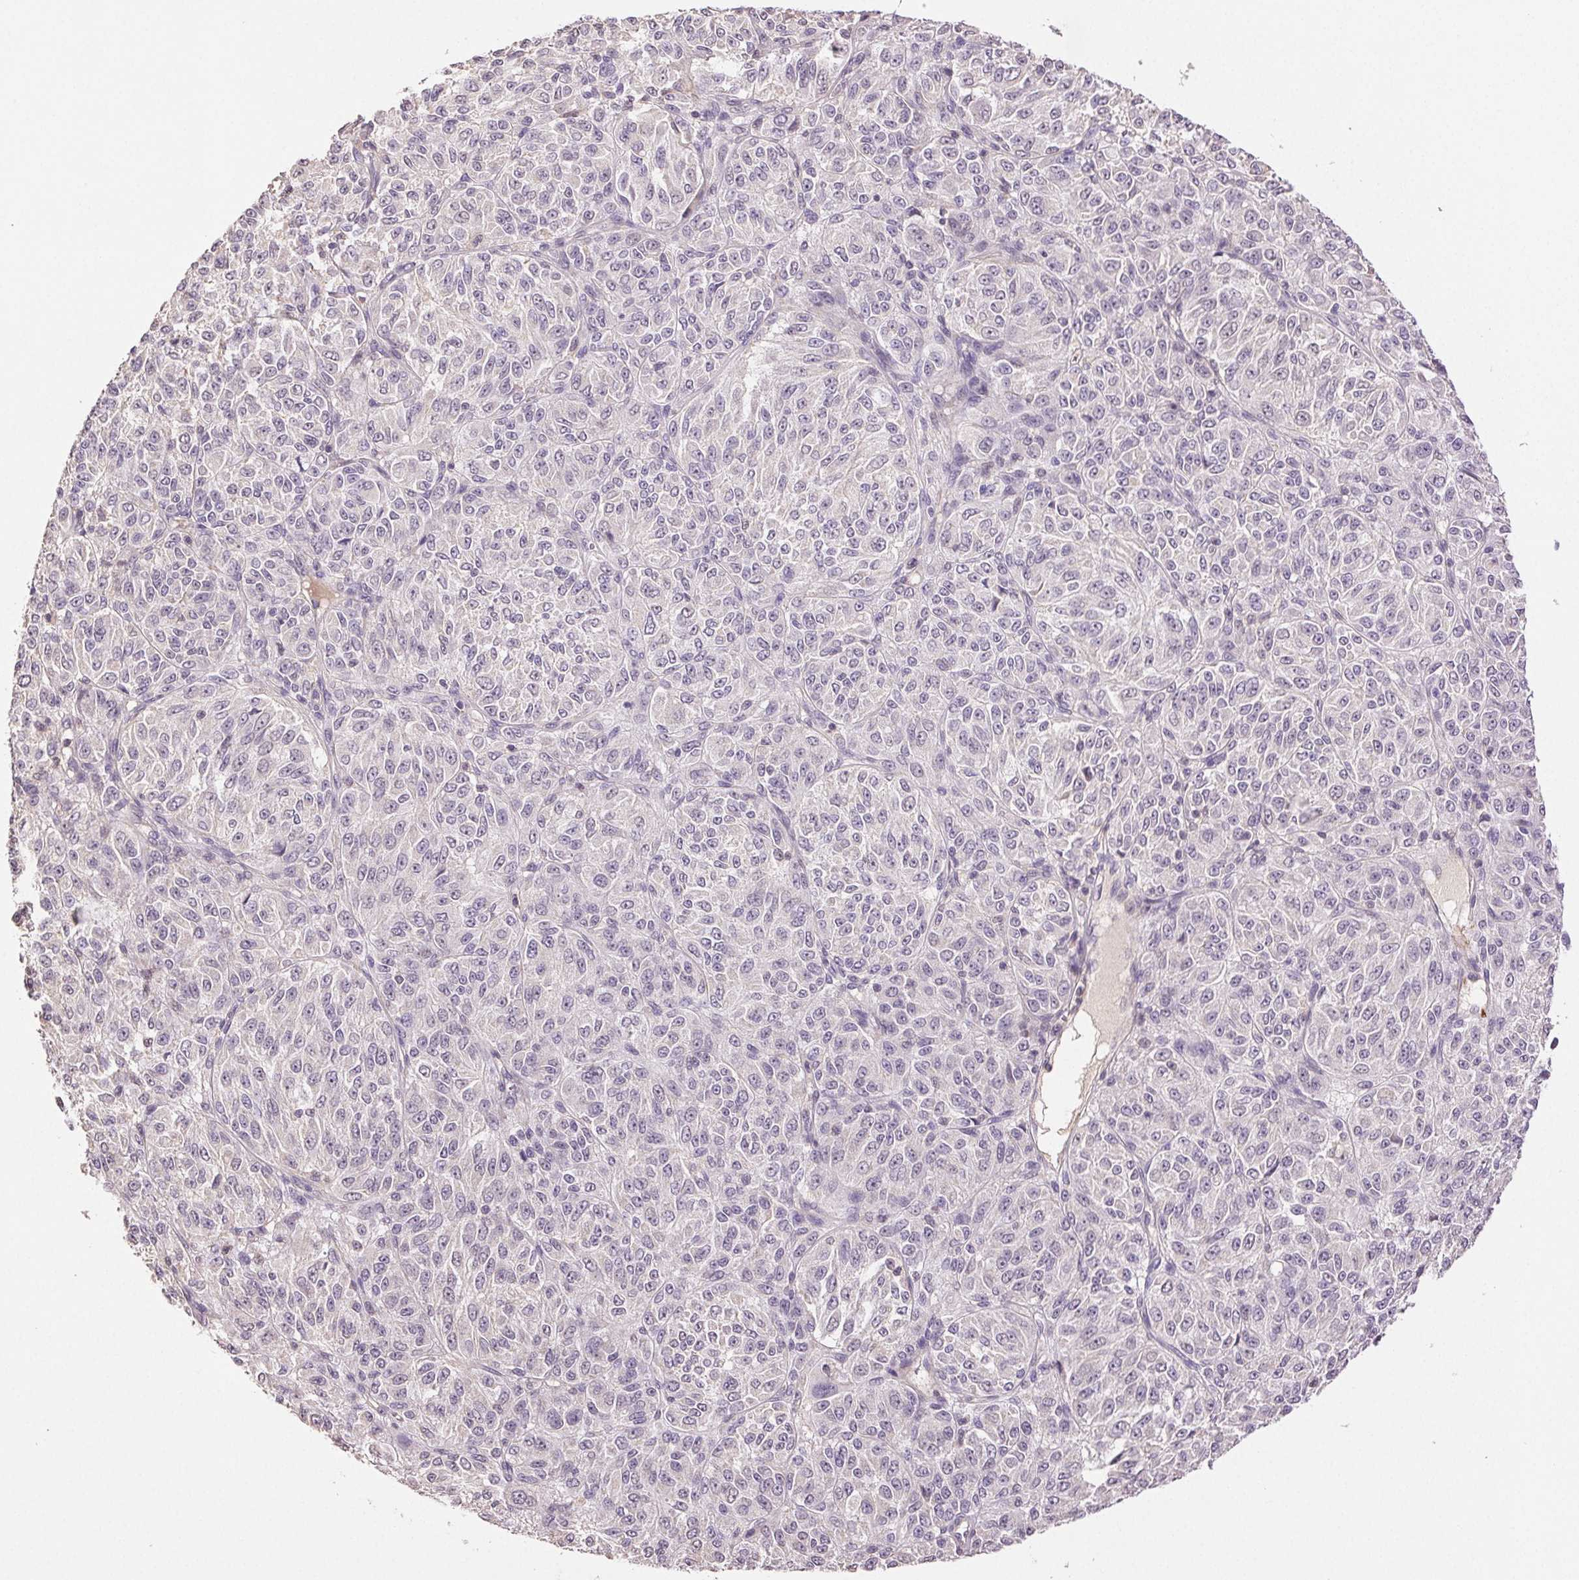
{"staining": {"intensity": "negative", "quantity": "none", "location": "none"}, "tissue": "melanoma", "cell_type": "Tumor cells", "image_type": "cancer", "snomed": [{"axis": "morphology", "description": "Malignant melanoma, Metastatic site"}, {"axis": "topography", "description": "Brain"}], "caption": "The immunohistochemistry histopathology image has no significant positivity in tumor cells of melanoma tissue.", "gene": "TMEM253", "patient": {"sex": "female", "age": 56}}